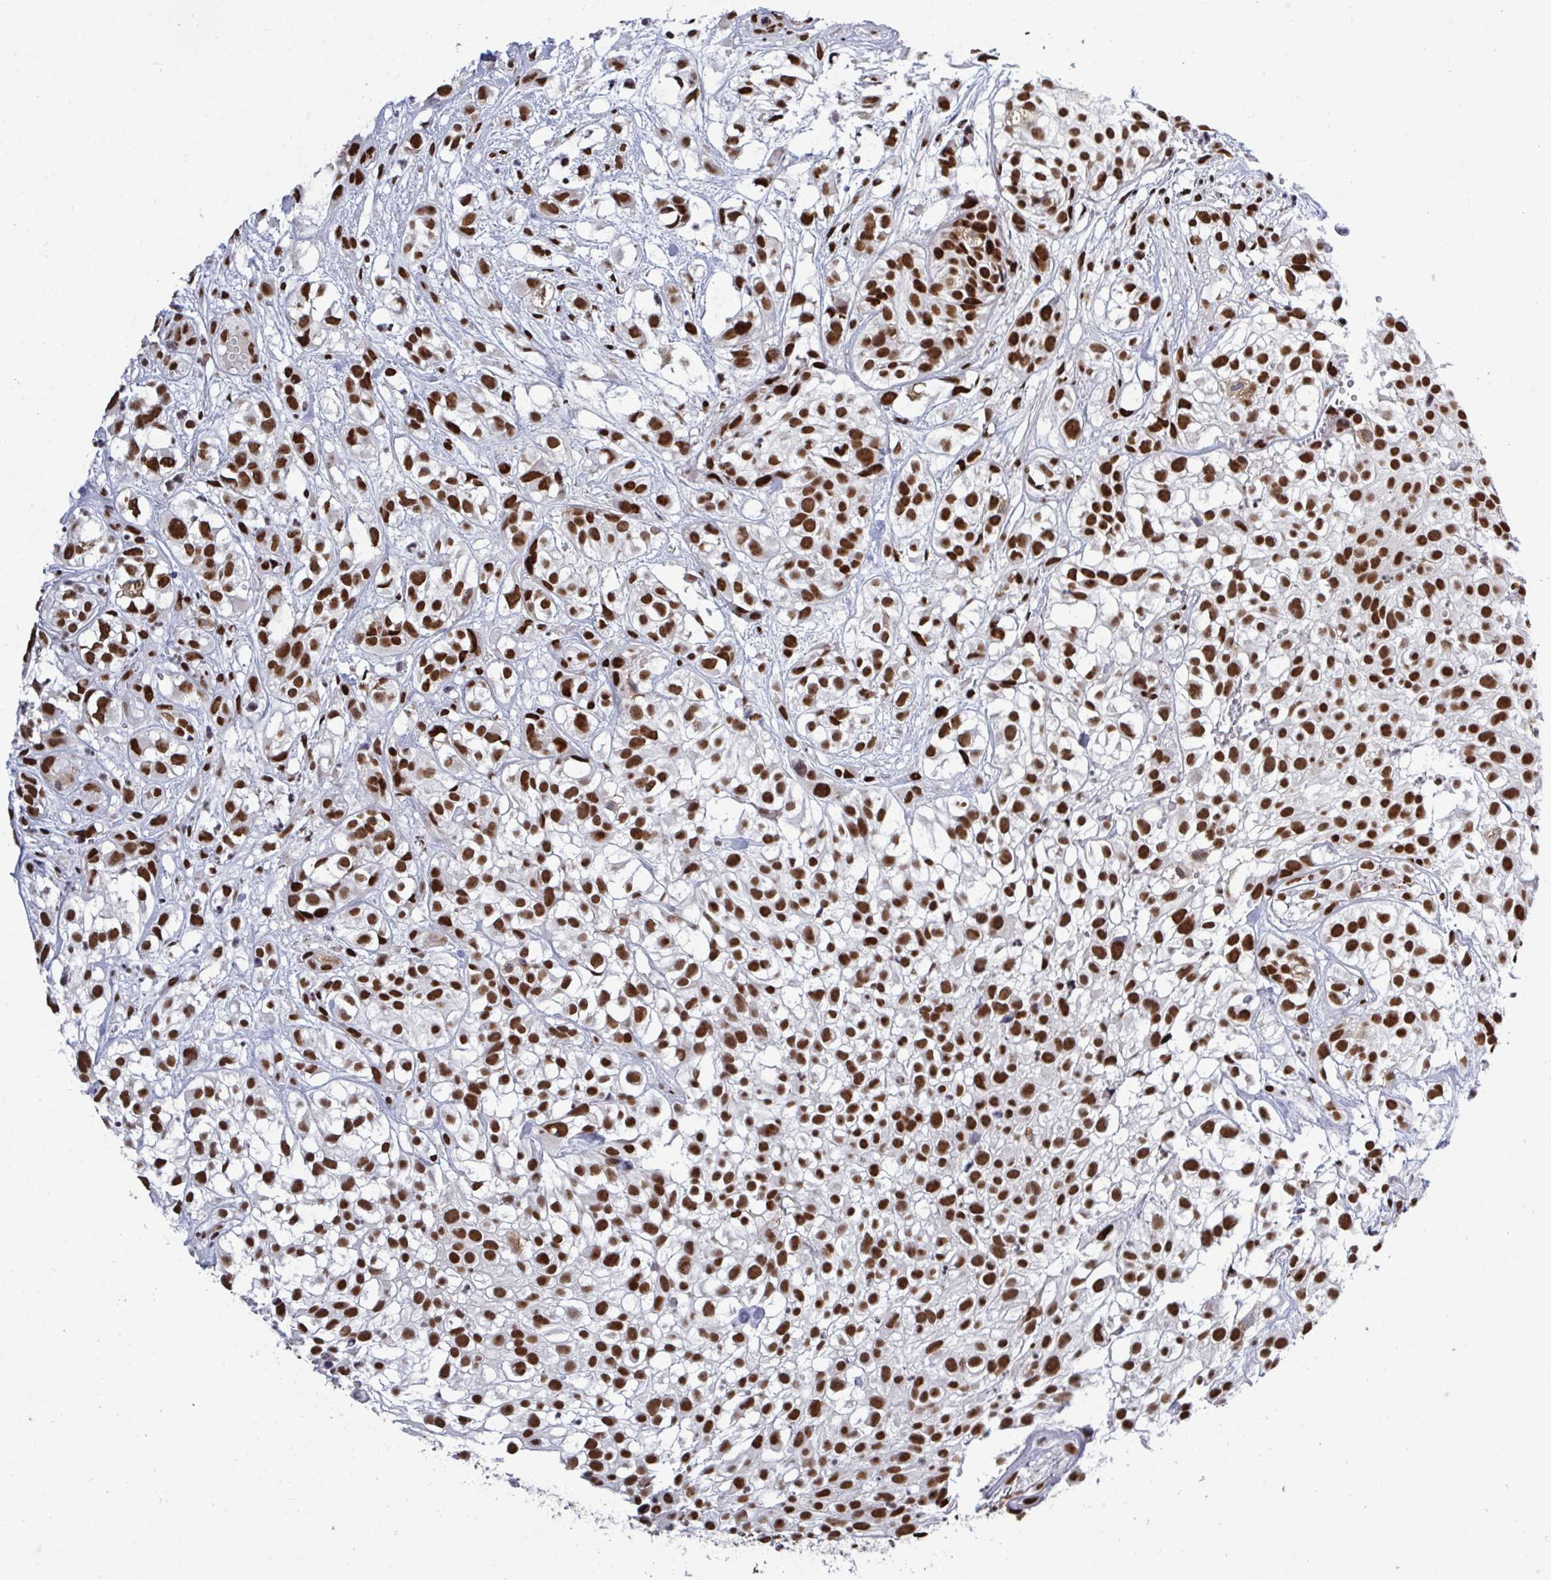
{"staining": {"intensity": "strong", "quantity": ">75%", "location": "nuclear"}, "tissue": "urothelial cancer", "cell_type": "Tumor cells", "image_type": "cancer", "snomed": [{"axis": "morphology", "description": "Urothelial carcinoma, High grade"}, {"axis": "topography", "description": "Urinary bladder"}], "caption": "A brown stain labels strong nuclear expression of a protein in human urothelial carcinoma (high-grade) tumor cells.", "gene": "ZNF607", "patient": {"sex": "male", "age": 56}}